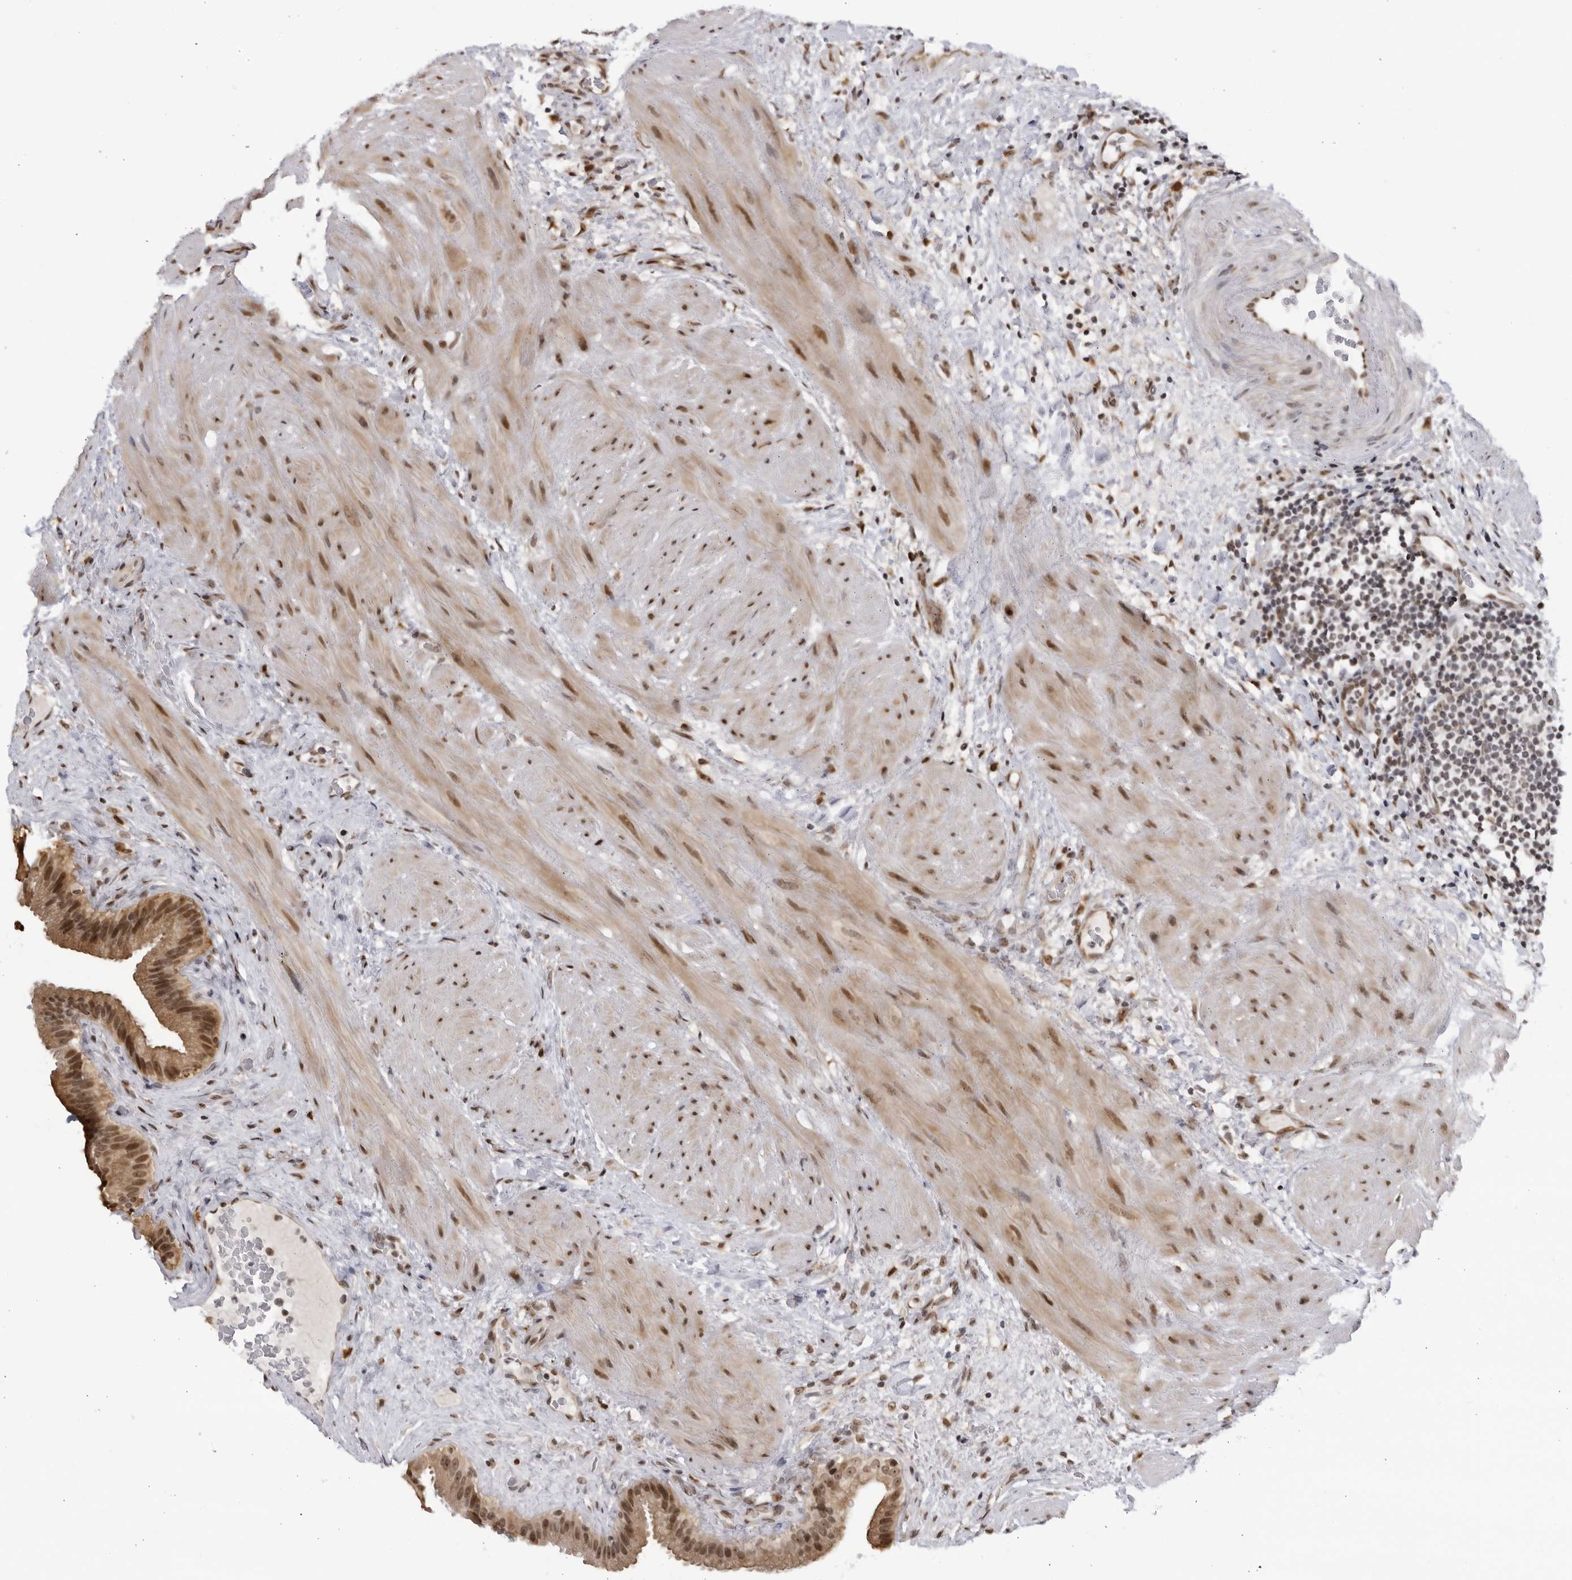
{"staining": {"intensity": "moderate", "quantity": ">75%", "location": "cytoplasmic/membranous,nuclear"}, "tissue": "gallbladder", "cell_type": "Glandular cells", "image_type": "normal", "snomed": [{"axis": "morphology", "description": "Normal tissue, NOS"}, {"axis": "topography", "description": "Gallbladder"}], "caption": "This photomicrograph exhibits unremarkable gallbladder stained with IHC to label a protein in brown. The cytoplasmic/membranous,nuclear of glandular cells show moderate positivity for the protein. Nuclei are counter-stained blue.", "gene": "RASGEF1C", "patient": {"sex": "male", "age": 49}}